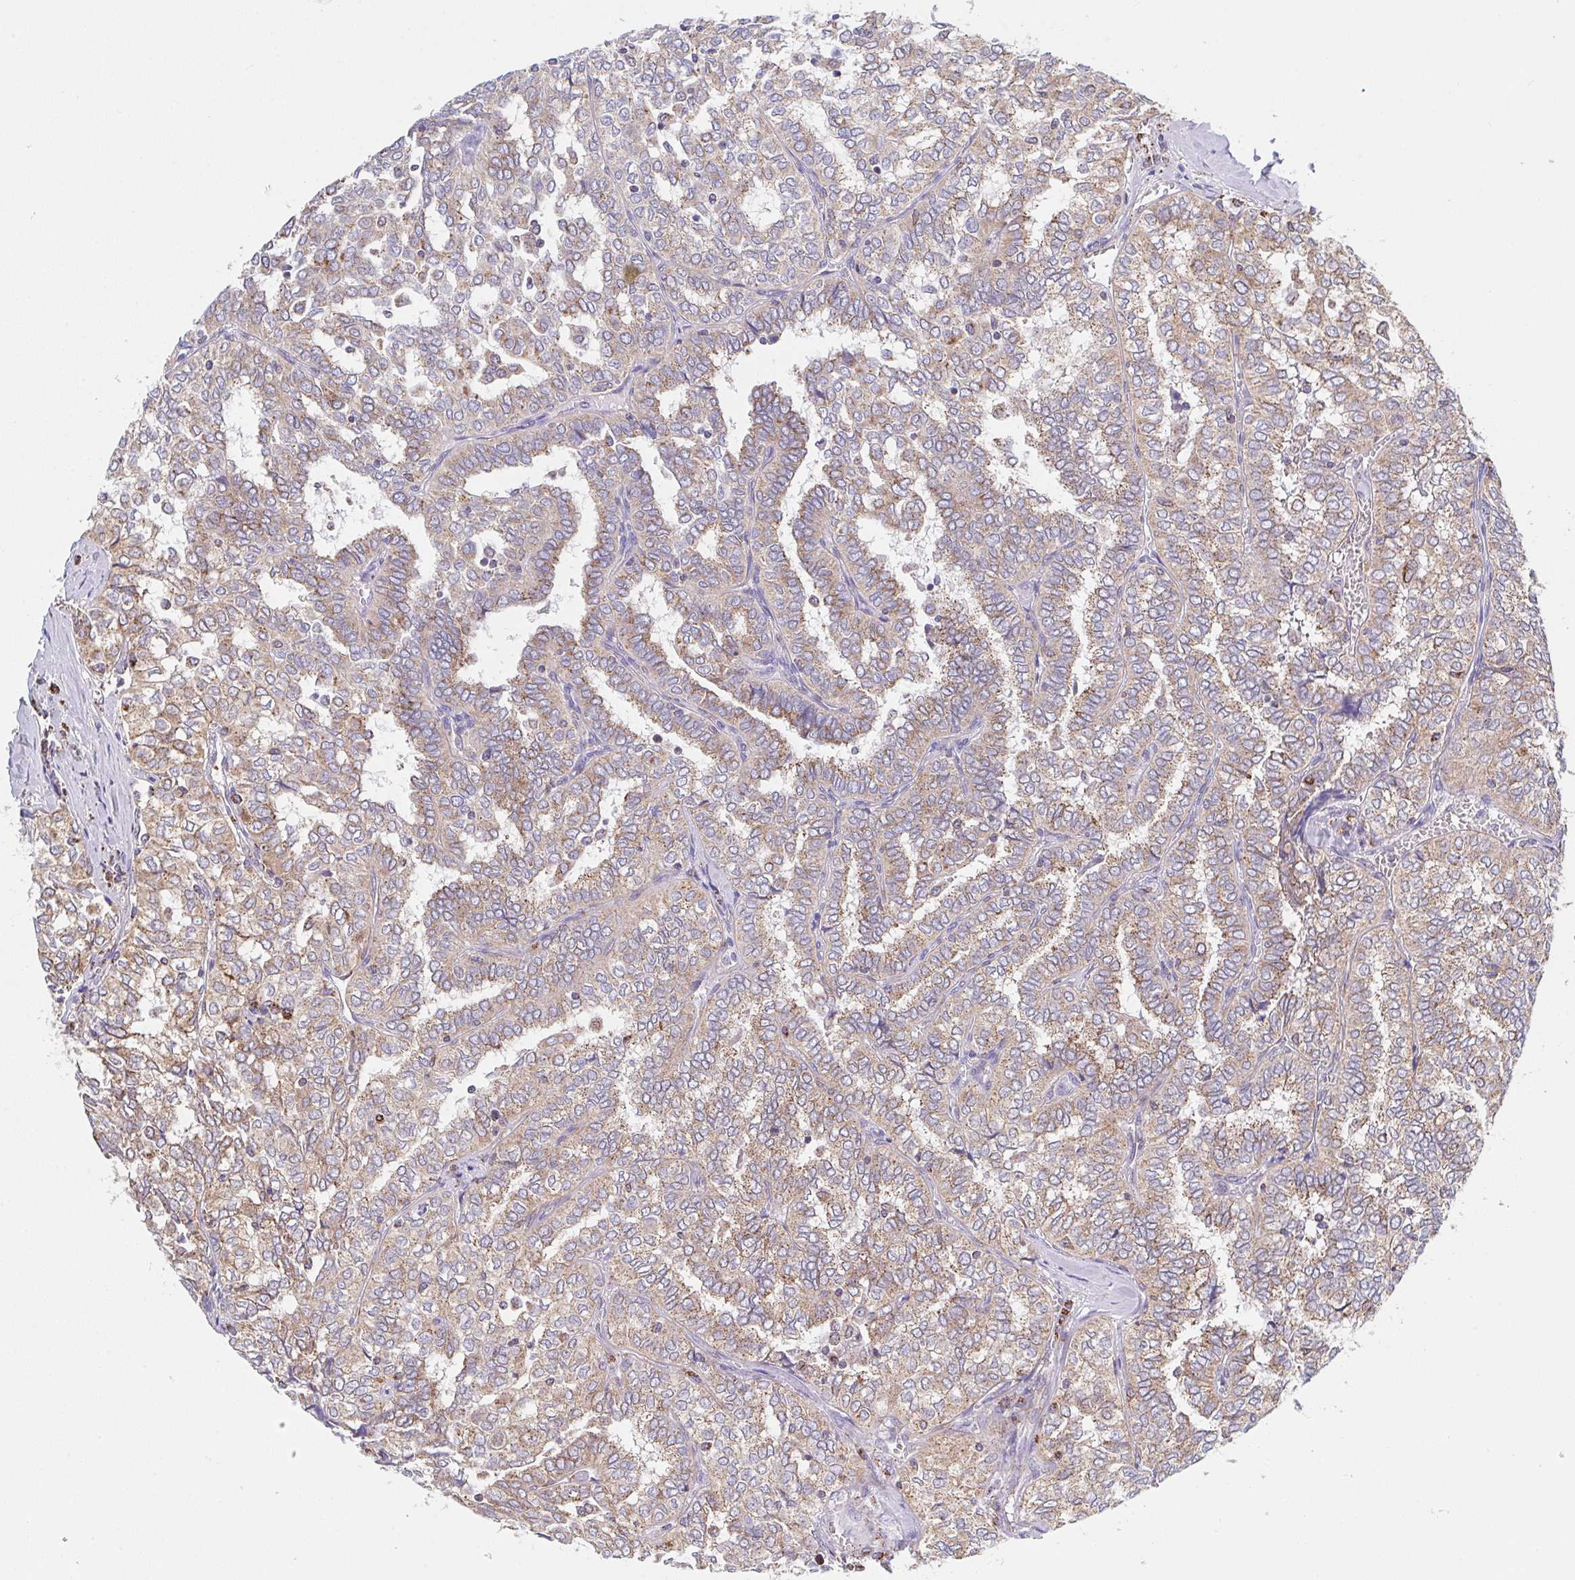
{"staining": {"intensity": "moderate", "quantity": ">75%", "location": "cytoplasmic/membranous"}, "tissue": "thyroid cancer", "cell_type": "Tumor cells", "image_type": "cancer", "snomed": [{"axis": "morphology", "description": "Papillary adenocarcinoma, NOS"}, {"axis": "topography", "description": "Thyroid gland"}], "caption": "The histopathology image demonstrates staining of thyroid cancer, revealing moderate cytoplasmic/membranous protein expression (brown color) within tumor cells.", "gene": "PROSER3", "patient": {"sex": "female", "age": 30}}